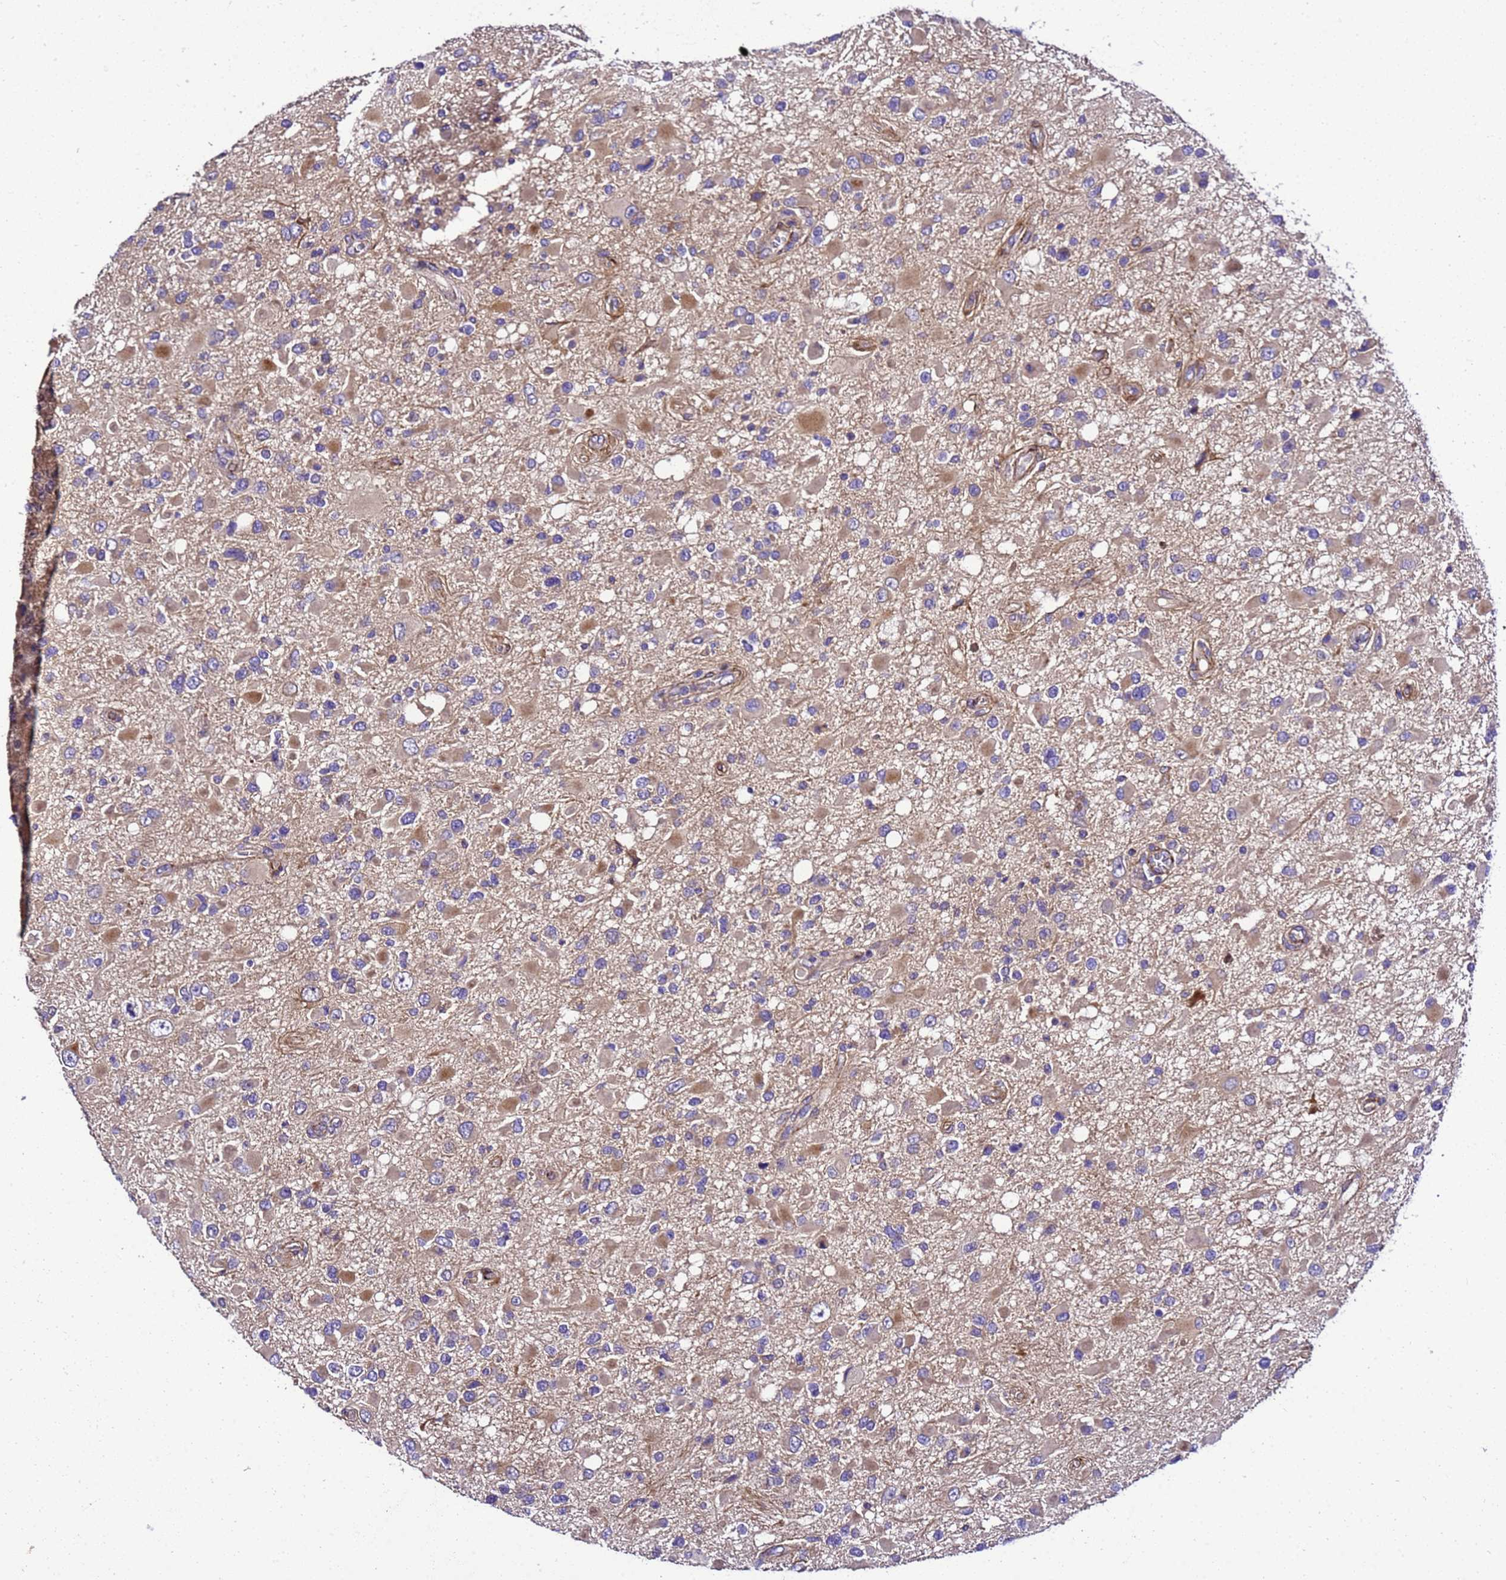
{"staining": {"intensity": "moderate", "quantity": "25%-75%", "location": "cytoplasmic/membranous"}, "tissue": "glioma", "cell_type": "Tumor cells", "image_type": "cancer", "snomed": [{"axis": "morphology", "description": "Glioma, malignant, High grade"}, {"axis": "topography", "description": "Brain"}], "caption": "IHC photomicrograph of human malignant glioma (high-grade) stained for a protein (brown), which demonstrates medium levels of moderate cytoplasmic/membranous positivity in about 25%-75% of tumor cells.", "gene": "ZNF417", "patient": {"sex": "male", "age": 53}}